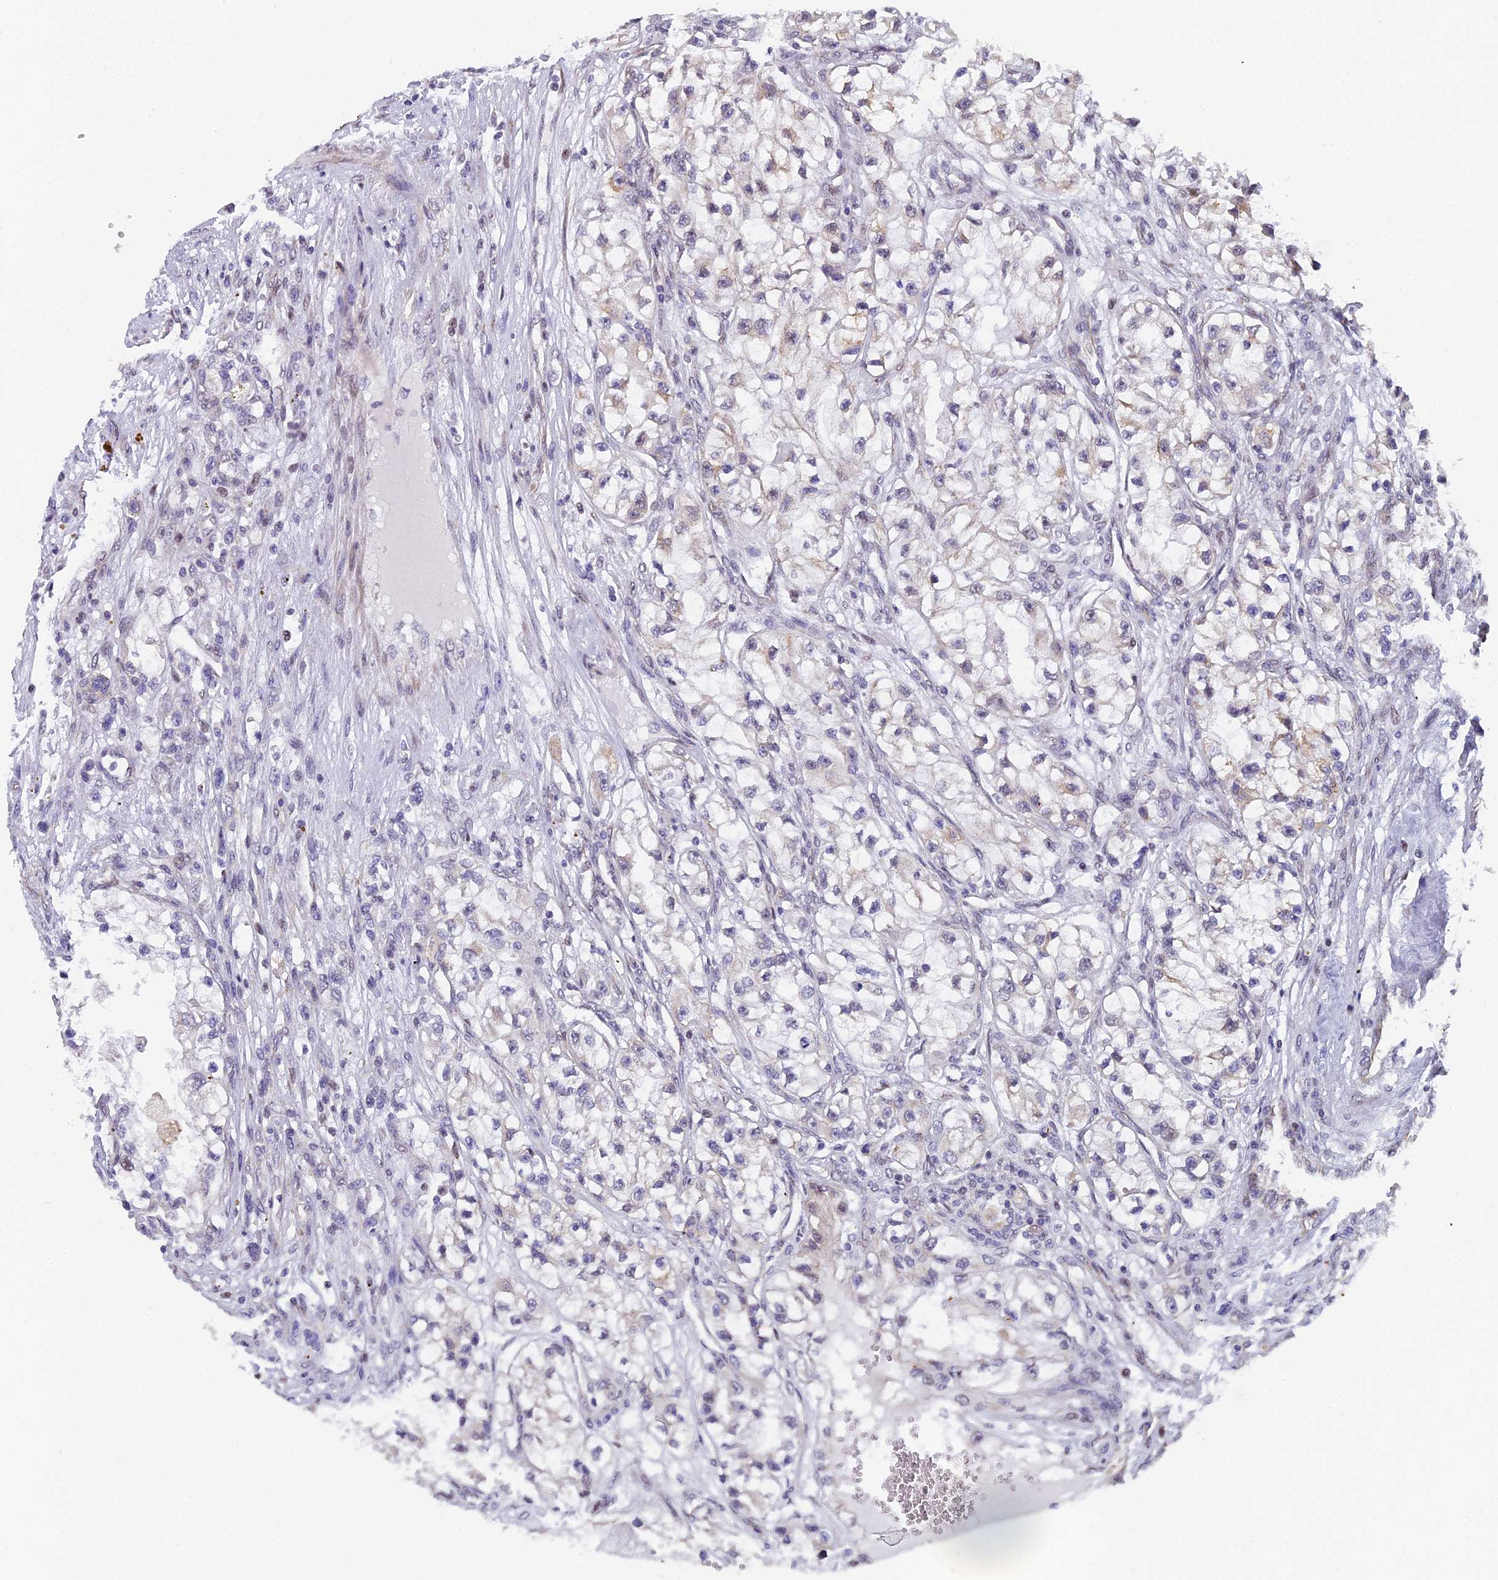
{"staining": {"intensity": "weak", "quantity": "<25%", "location": "nuclear"}, "tissue": "renal cancer", "cell_type": "Tumor cells", "image_type": "cancer", "snomed": [{"axis": "morphology", "description": "Adenocarcinoma, NOS"}, {"axis": "topography", "description": "Kidney"}], "caption": "This is an immunohistochemistry (IHC) micrograph of human renal cancer (adenocarcinoma). There is no expression in tumor cells.", "gene": "XKR9", "patient": {"sex": "female", "age": 57}}